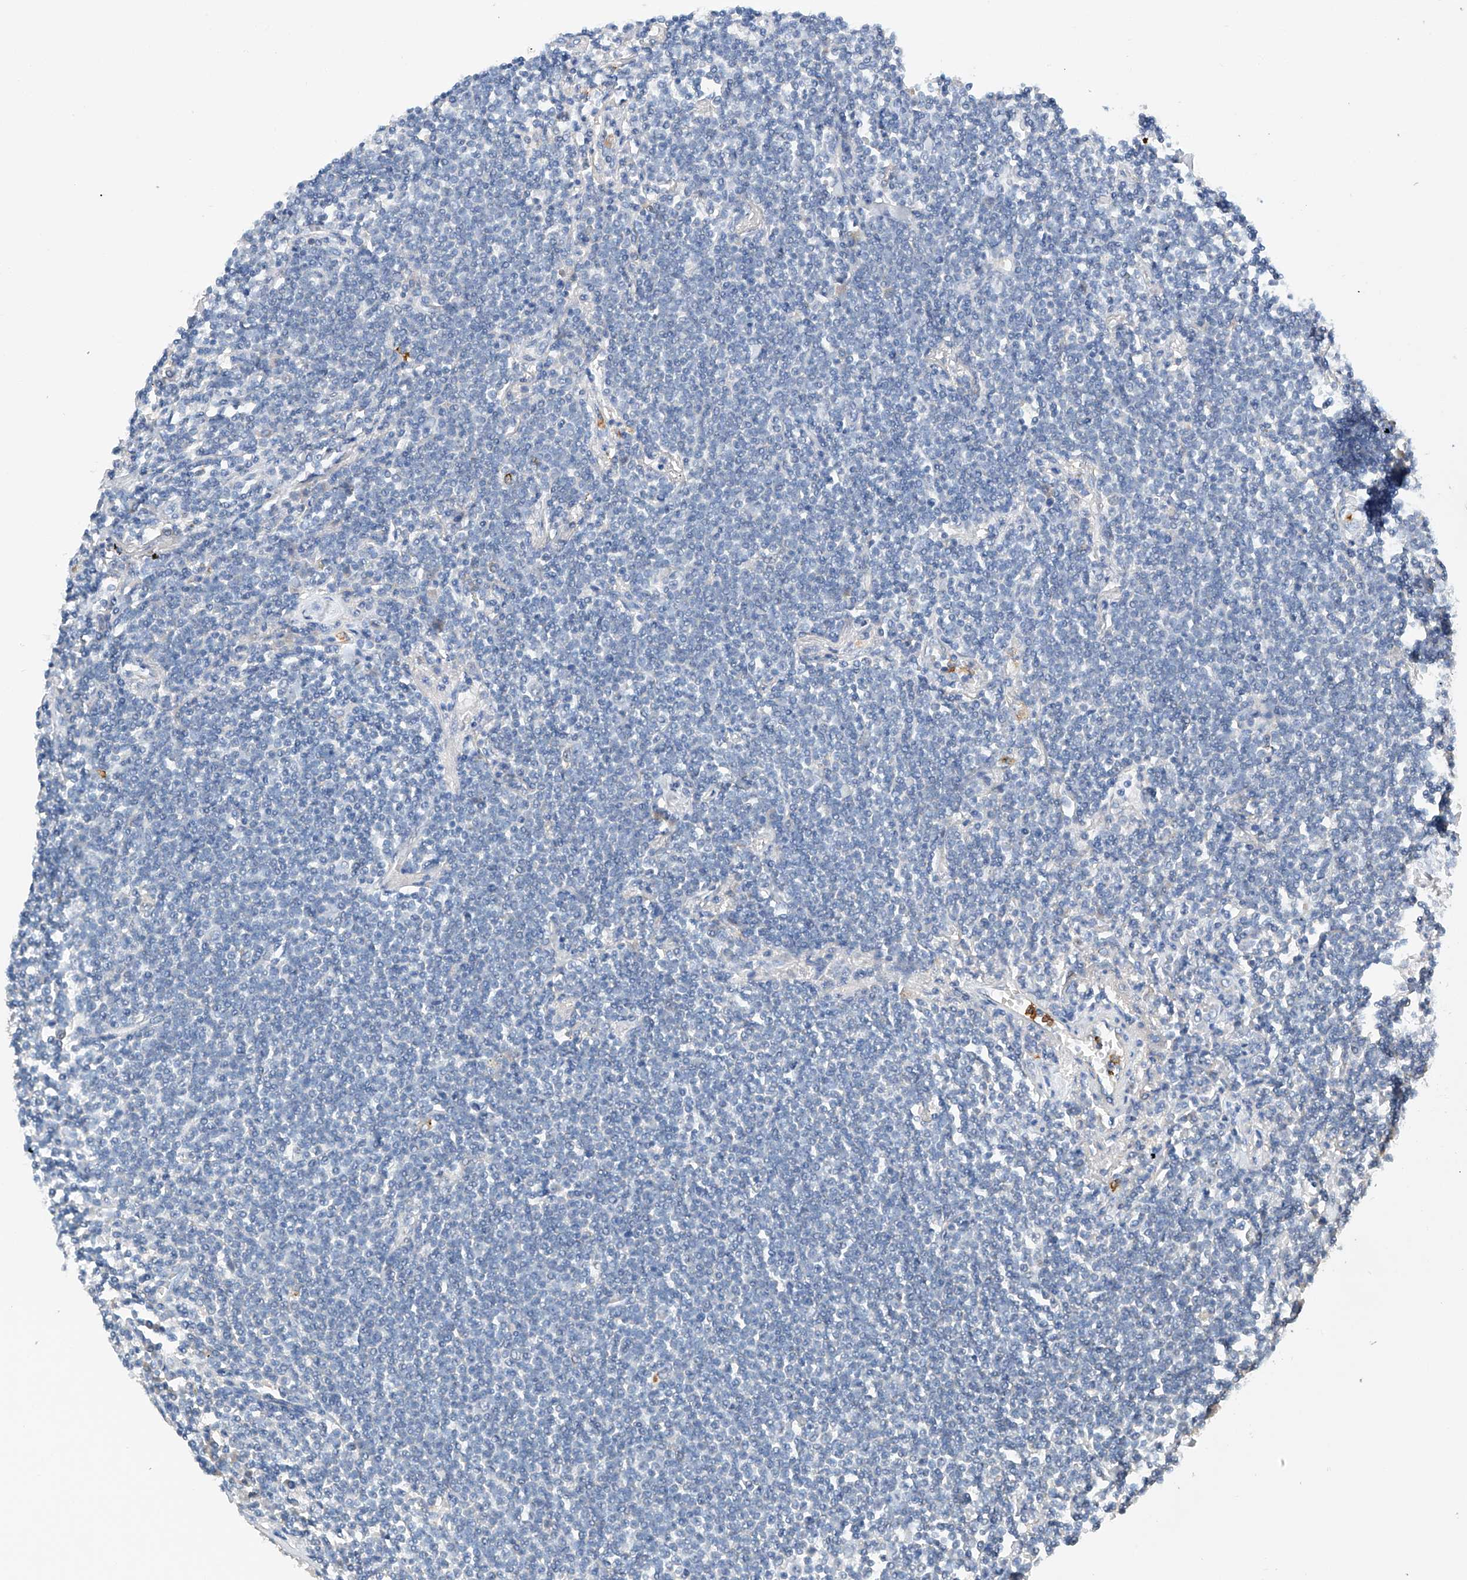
{"staining": {"intensity": "negative", "quantity": "none", "location": "none"}, "tissue": "lymphoma", "cell_type": "Tumor cells", "image_type": "cancer", "snomed": [{"axis": "morphology", "description": "Malignant lymphoma, non-Hodgkin's type, Low grade"}, {"axis": "topography", "description": "Lung"}], "caption": "IHC image of human lymphoma stained for a protein (brown), which shows no positivity in tumor cells.", "gene": "GPC4", "patient": {"sex": "female", "age": 71}}